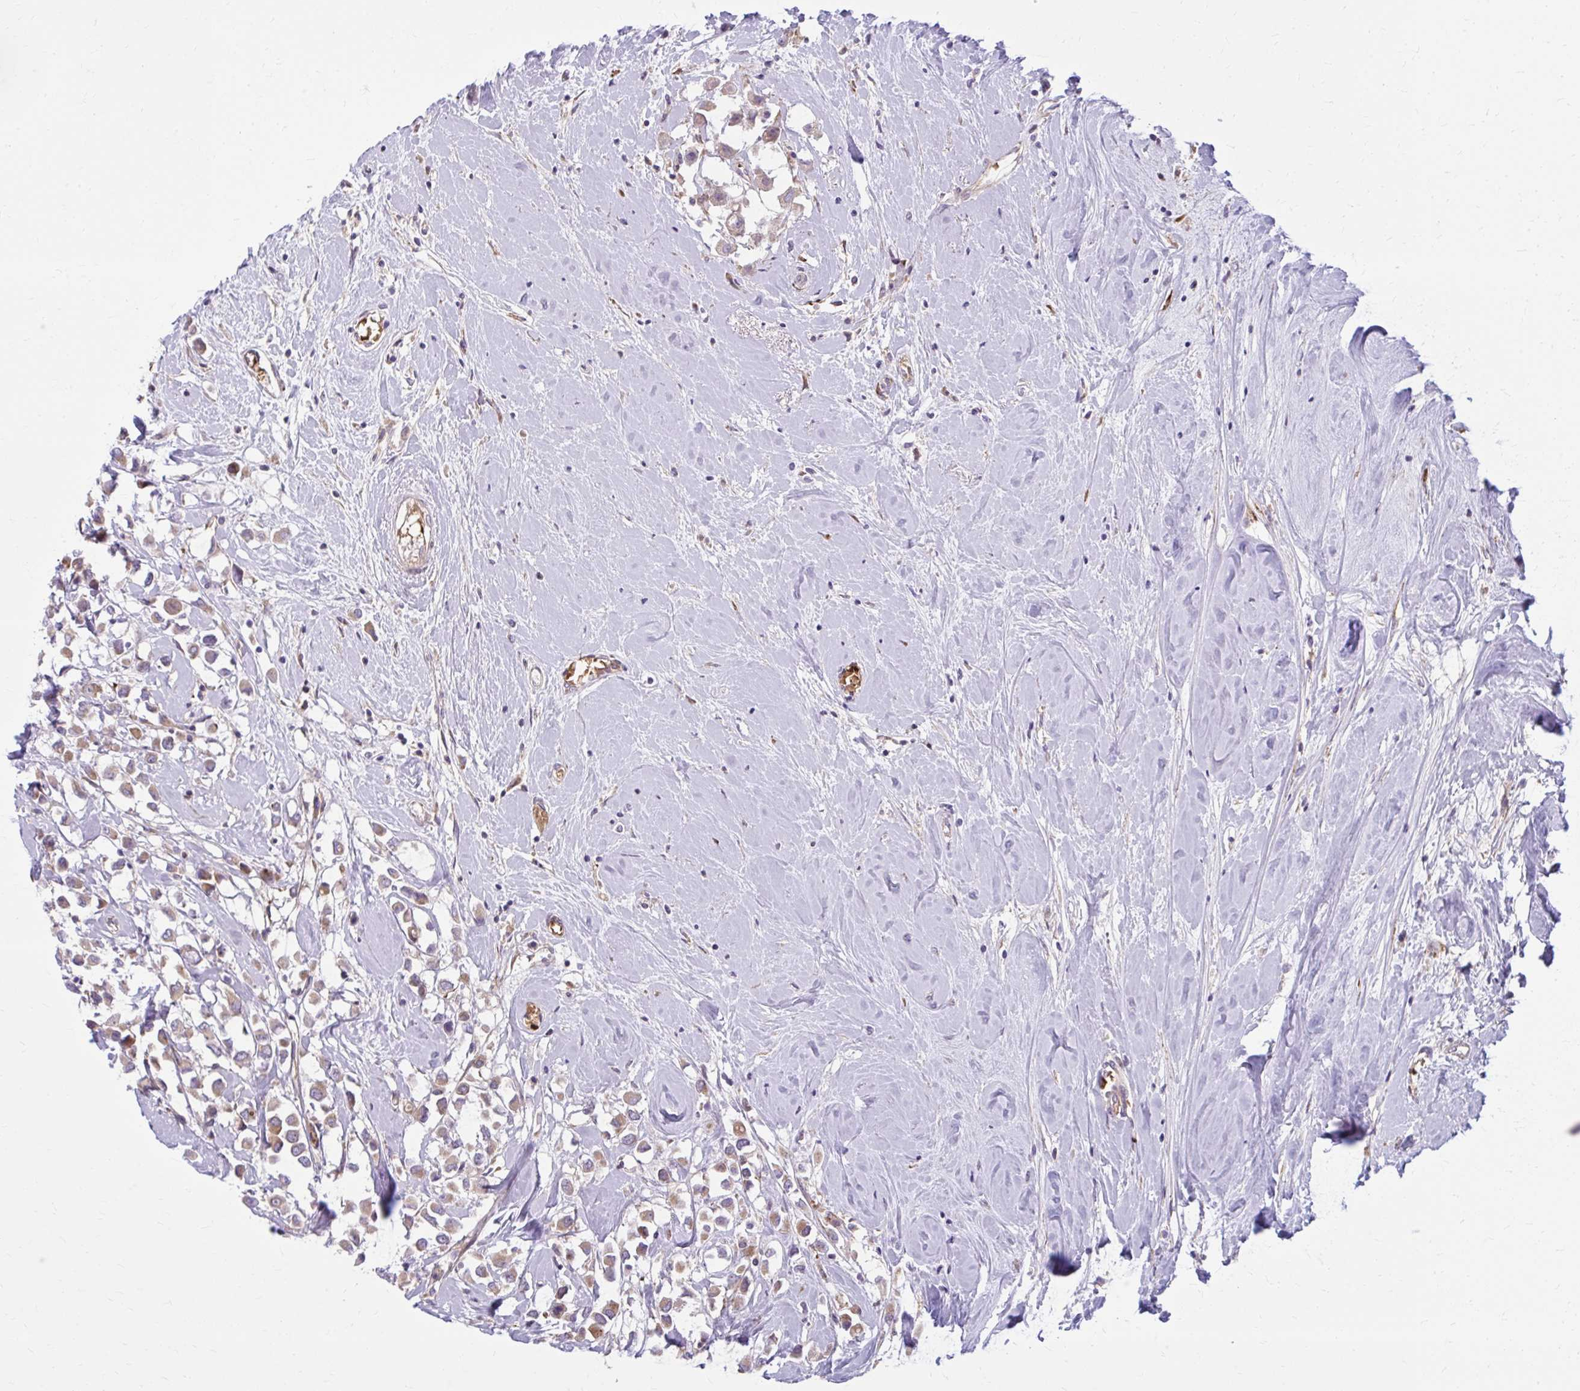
{"staining": {"intensity": "moderate", "quantity": "25%-75%", "location": "cytoplasmic/membranous"}, "tissue": "breast cancer", "cell_type": "Tumor cells", "image_type": "cancer", "snomed": [{"axis": "morphology", "description": "Duct carcinoma"}, {"axis": "topography", "description": "Breast"}], "caption": "Protein expression by immunohistochemistry displays moderate cytoplasmic/membranous staining in about 25%-75% of tumor cells in breast intraductal carcinoma.", "gene": "SNF8", "patient": {"sex": "female", "age": 61}}